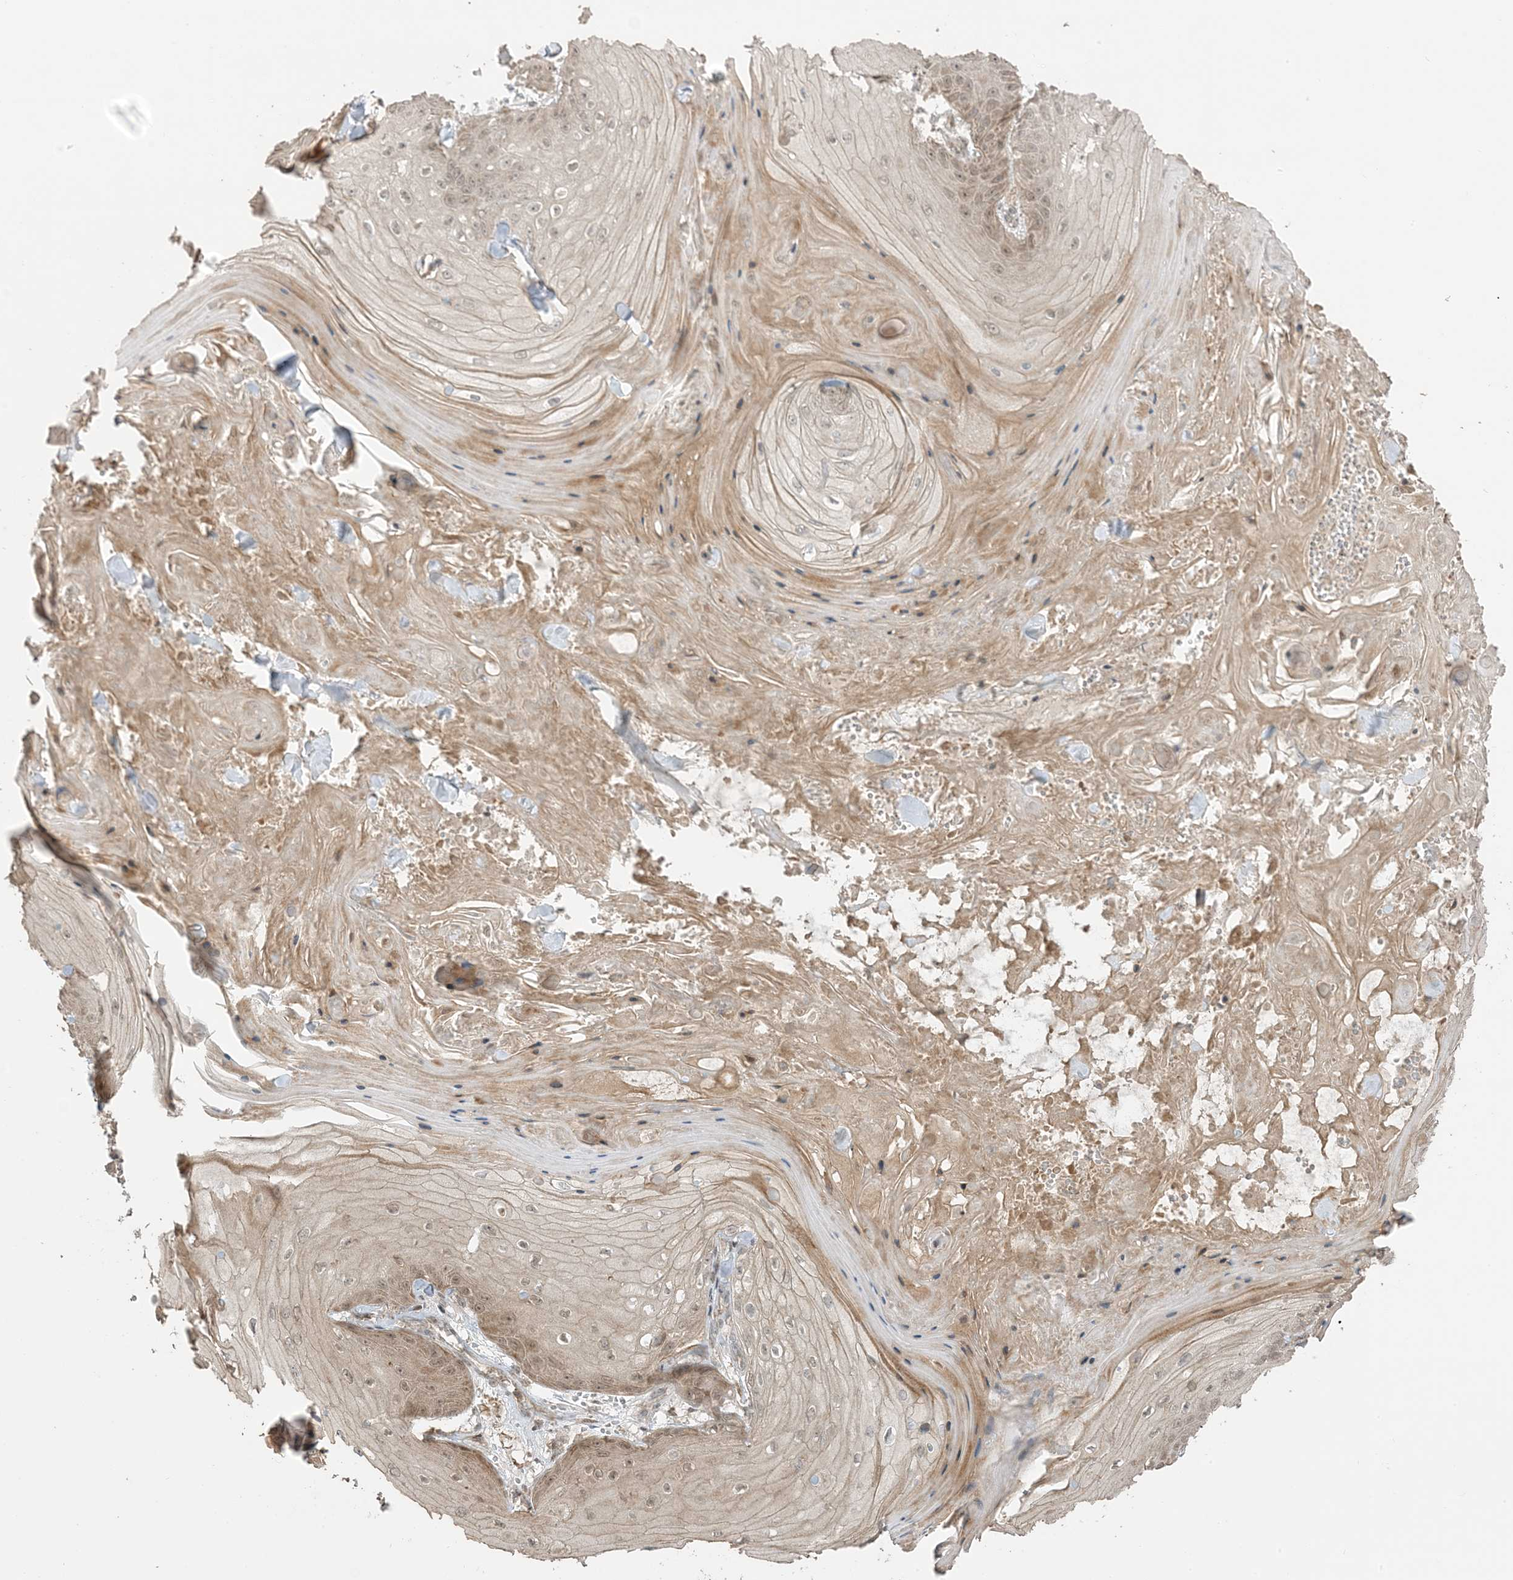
{"staining": {"intensity": "moderate", "quantity": ">75%", "location": "cytoplasmic/membranous"}, "tissue": "skin cancer", "cell_type": "Tumor cells", "image_type": "cancer", "snomed": [{"axis": "morphology", "description": "Squamous cell carcinoma, NOS"}, {"axis": "topography", "description": "Skin"}], "caption": "Skin cancer tissue displays moderate cytoplasmic/membranous staining in approximately >75% of tumor cells The protein of interest is stained brown, and the nuclei are stained in blue (DAB IHC with brightfield microscopy, high magnification).", "gene": "PHLDB2", "patient": {"sex": "male", "age": 74}}